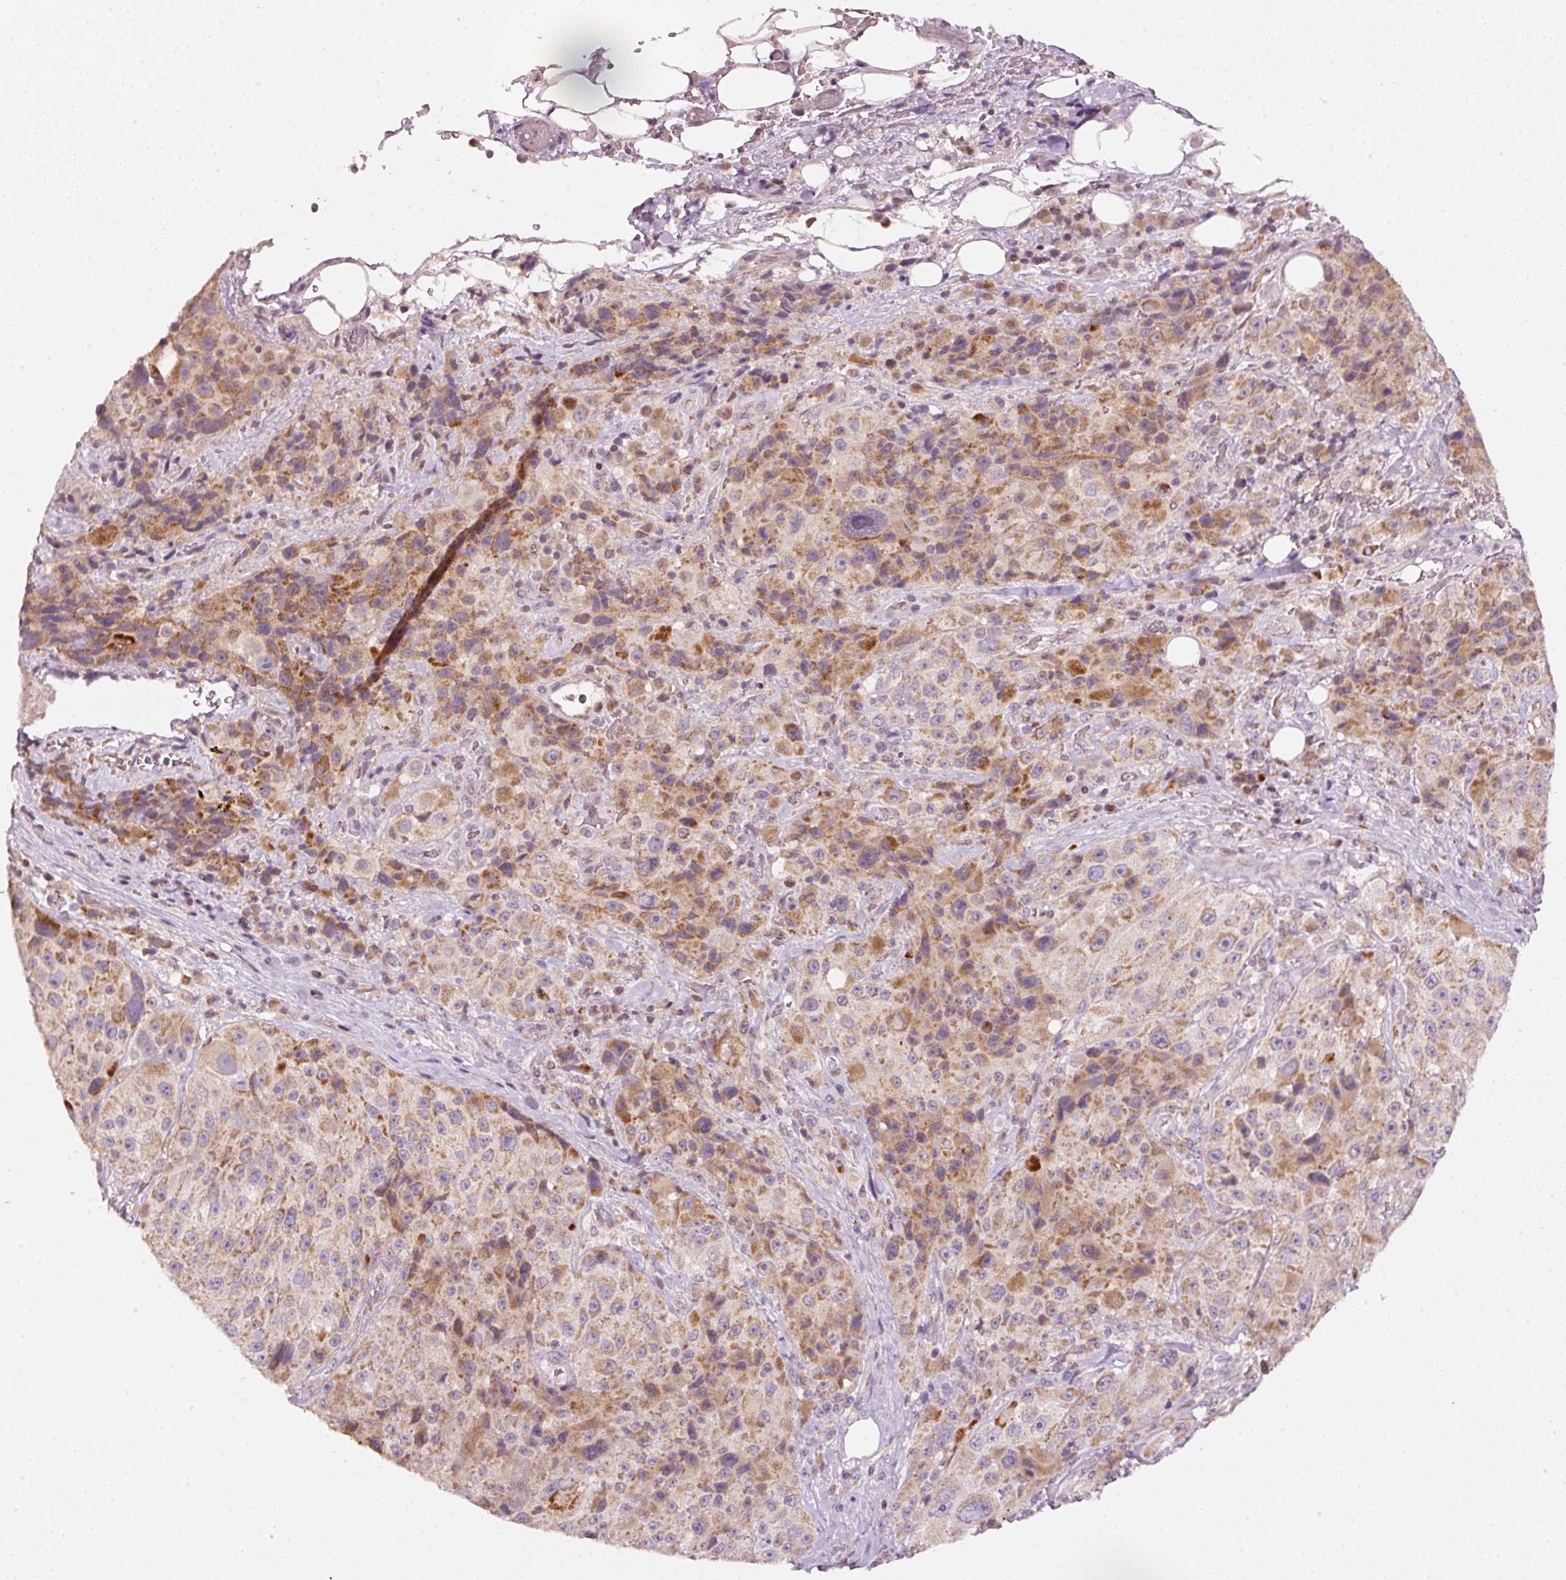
{"staining": {"intensity": "moderate", "quantity": "25%-75%", "location": "cytoplasmic/membranous"}, "tissue": "melanoma", "cell_type": "Tumor cells", "image_type": "cancer", "snomed": [{"axis": "morphology", "description": "Malignant melanoma, Metastatic site"}, {"axis": "topography", "description": "Lymph node"}], "caption": "Immunohistochemical staining of melanoma reveals moderate cytoplasmic/membranous protein expression in about 25%-75% of tumor cells. (brown staining indicates protein expression, while blue staining denotes nuclei).", "gene": "TOB2", "patient": {"sex": "male", "age": 62}}